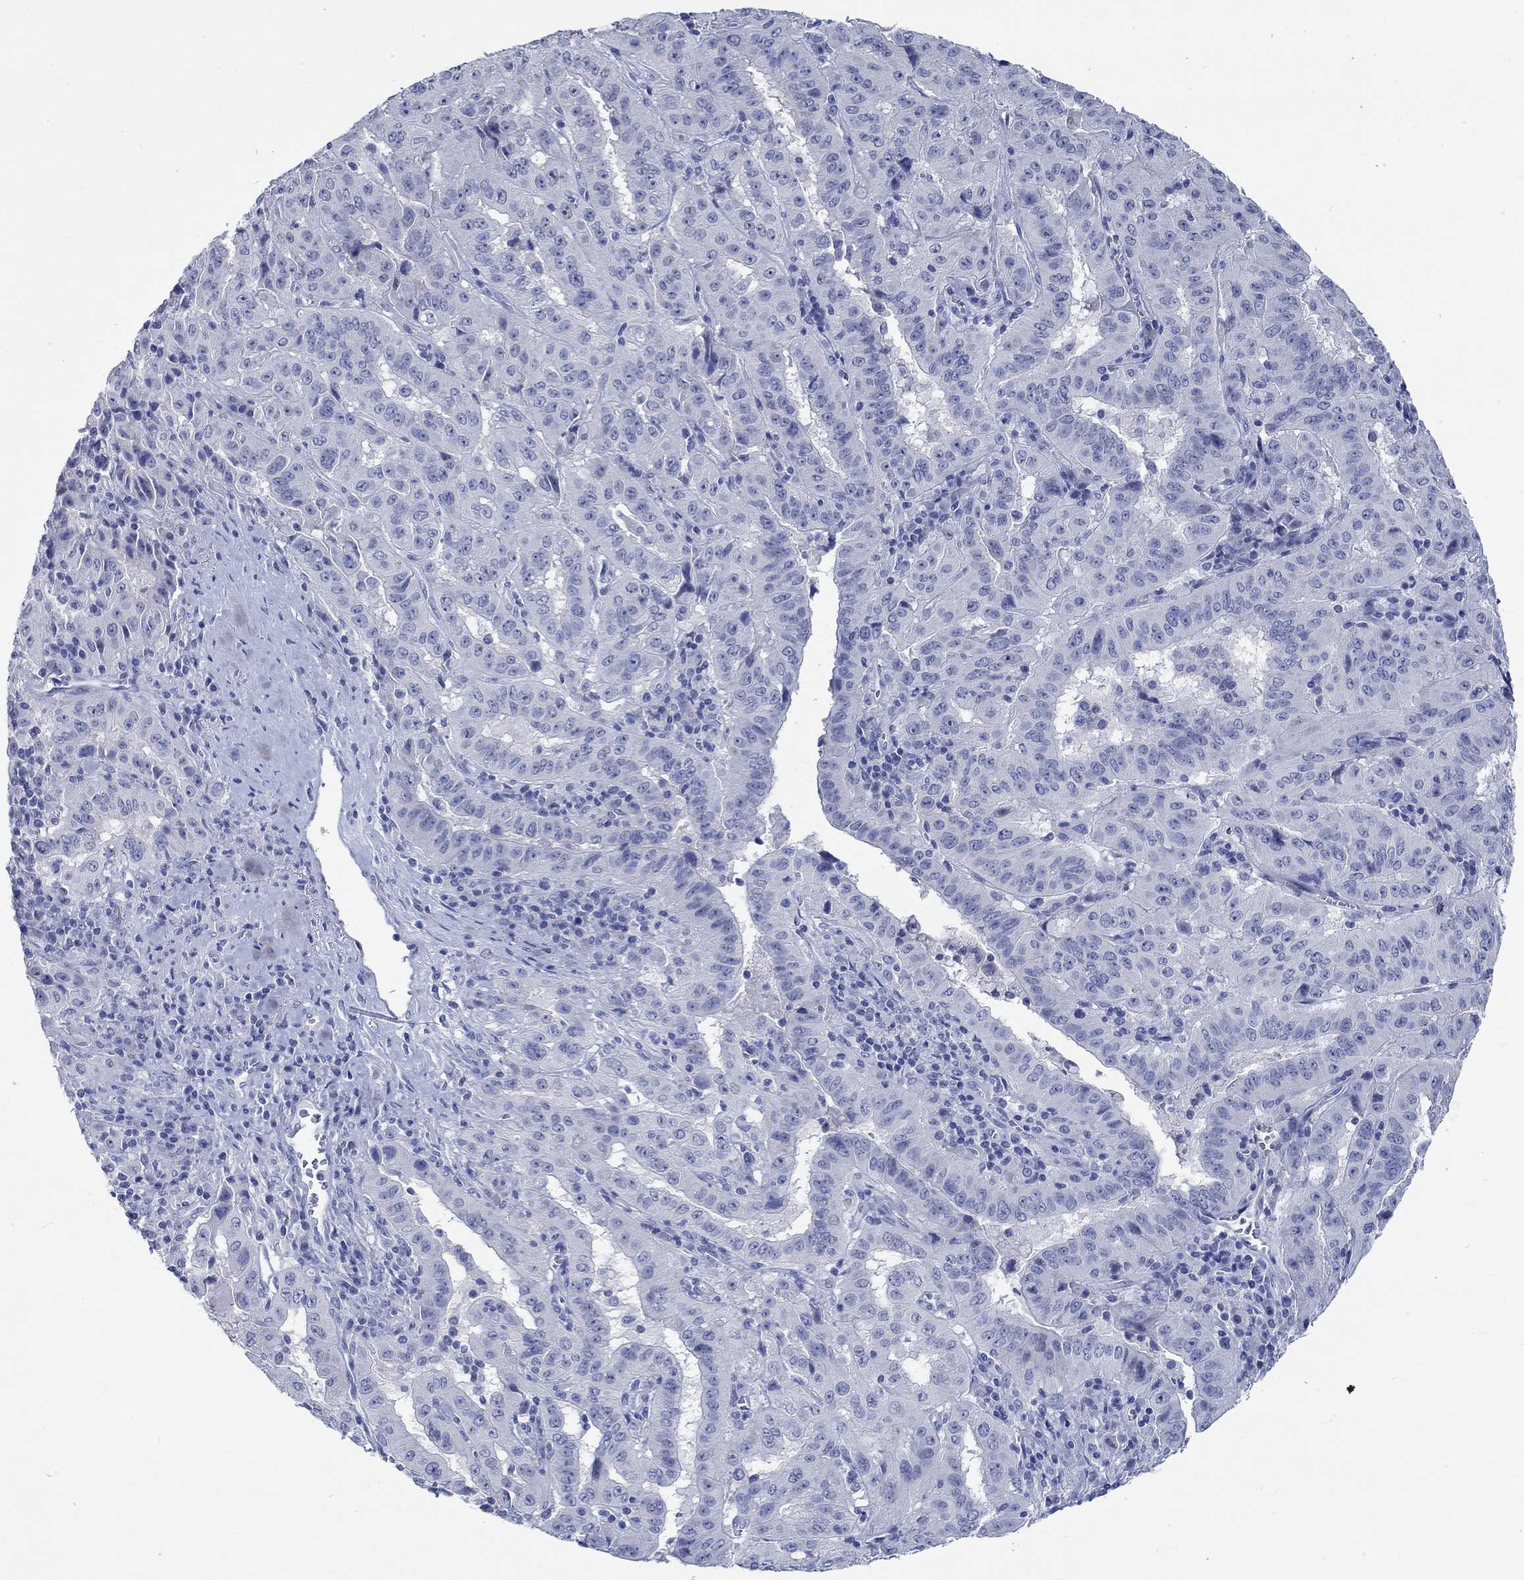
{"staining": {"intensity": "negative", "quantity": "none", "location": "none"}, "tissue": "pancreatic cancer", "cell_type": "Tumor cells", "image_type": "cancer", "snomed": [{"axis": "morphology", "description": "Adenocarcinoma, NOS"}, {"axis": "topography", "description": "Pancreas"}], "caption": "An immunohistochemistry micrograph of adenocarcinoma (pancreatic) is shown. There is no staining in tumor cells of adenocarcinoma (pancreatic).", "gene": "C4orf47", "patient": {"sex": "male", "age": 63}}